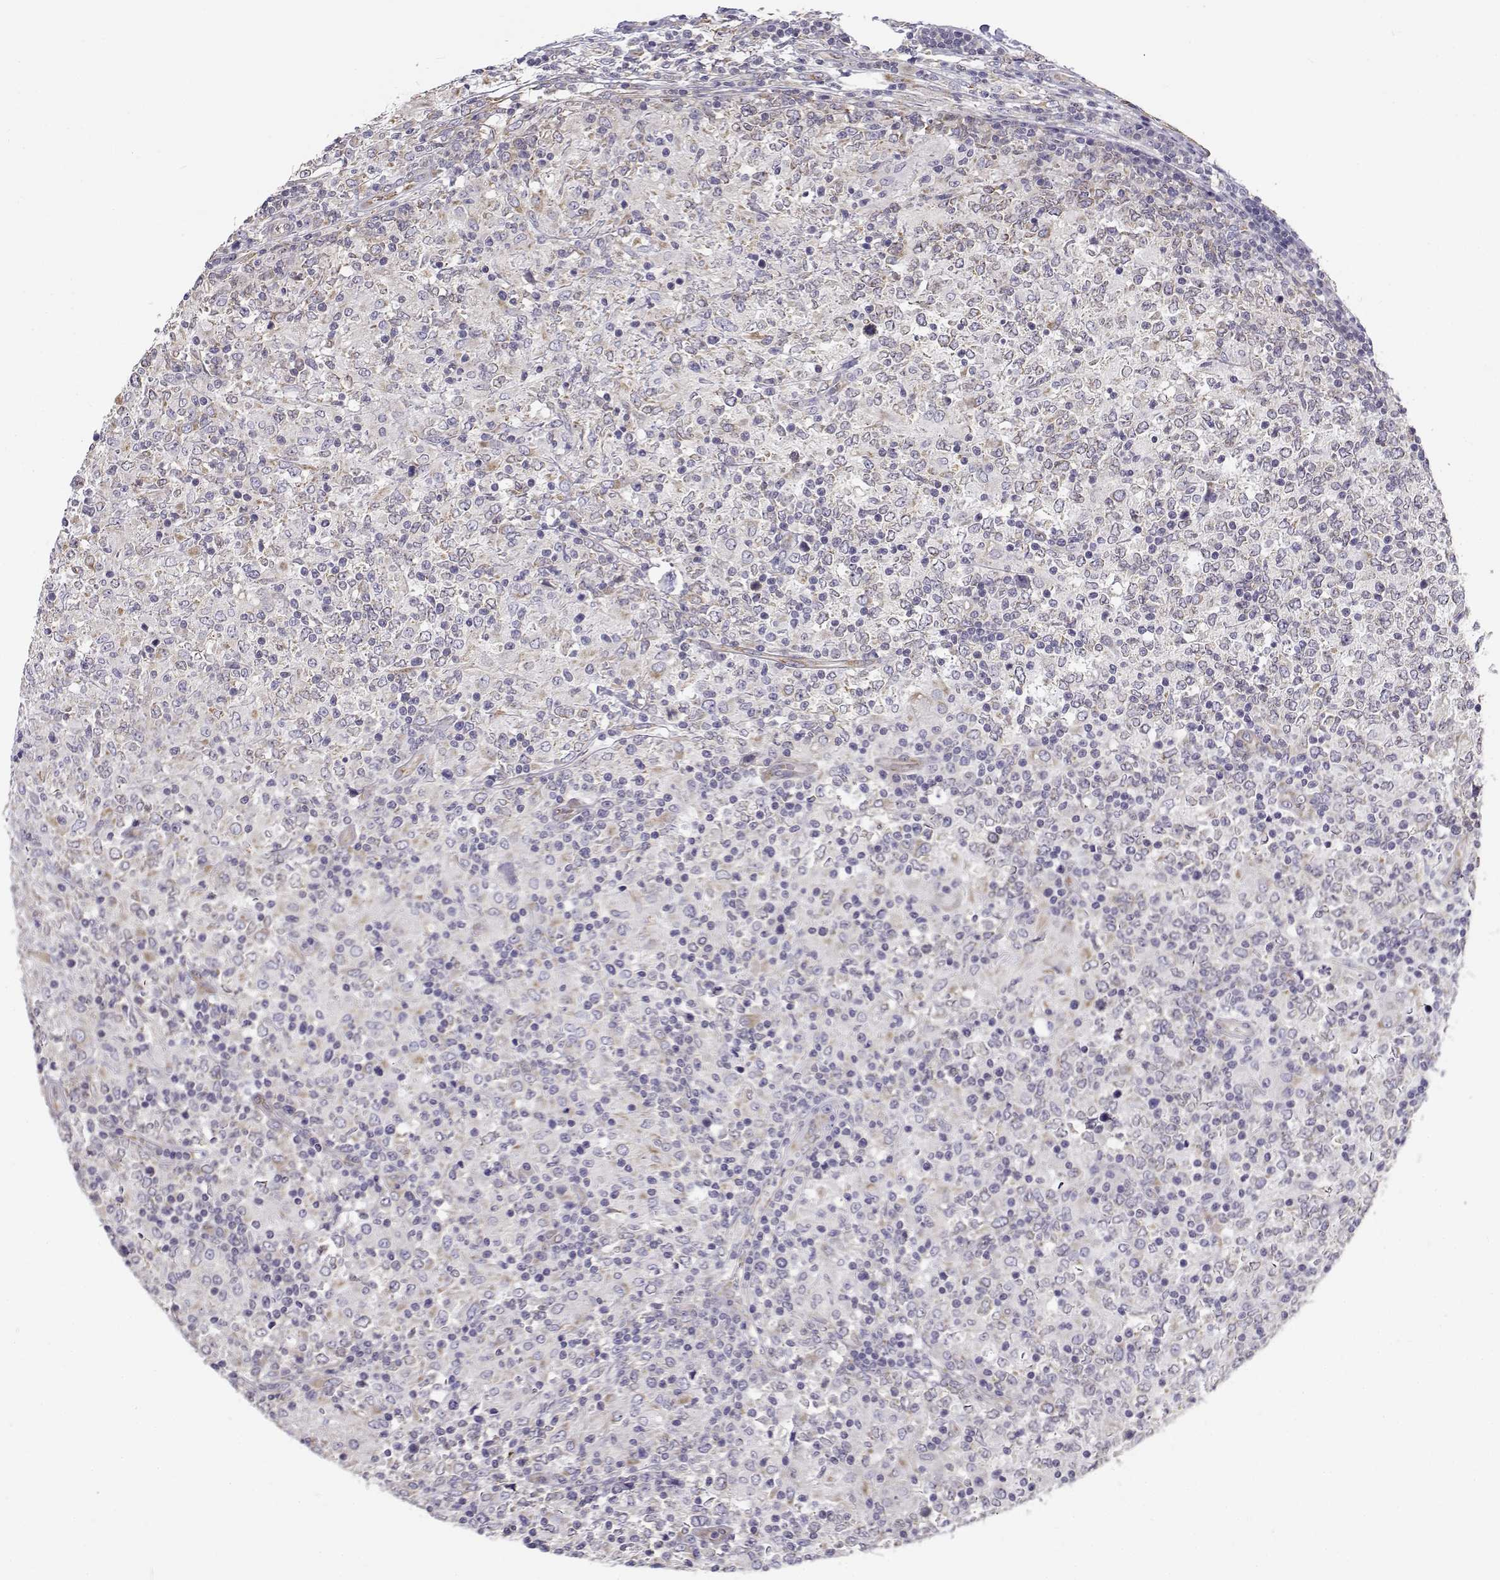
{"staining": {"intensity": "negative", "quantity": "none", "location": "none"}, "tissue": "lymphoma", "cell_type": "Tumor cells", "image_type": "cancer", "snomed": [{"axis": "morphology", "description": "Malignant lymphoma, non-Hodgkin's type, High grade"}, {"axis": "topography", "description": "Lymph node"}], "caption": "Tumor cells are negative for protein expression in human high-grade malignant lymphoma, non-Hodgkin's type.", "gene": "BEND6", "patient": {"sex": "female", "age": 84}}